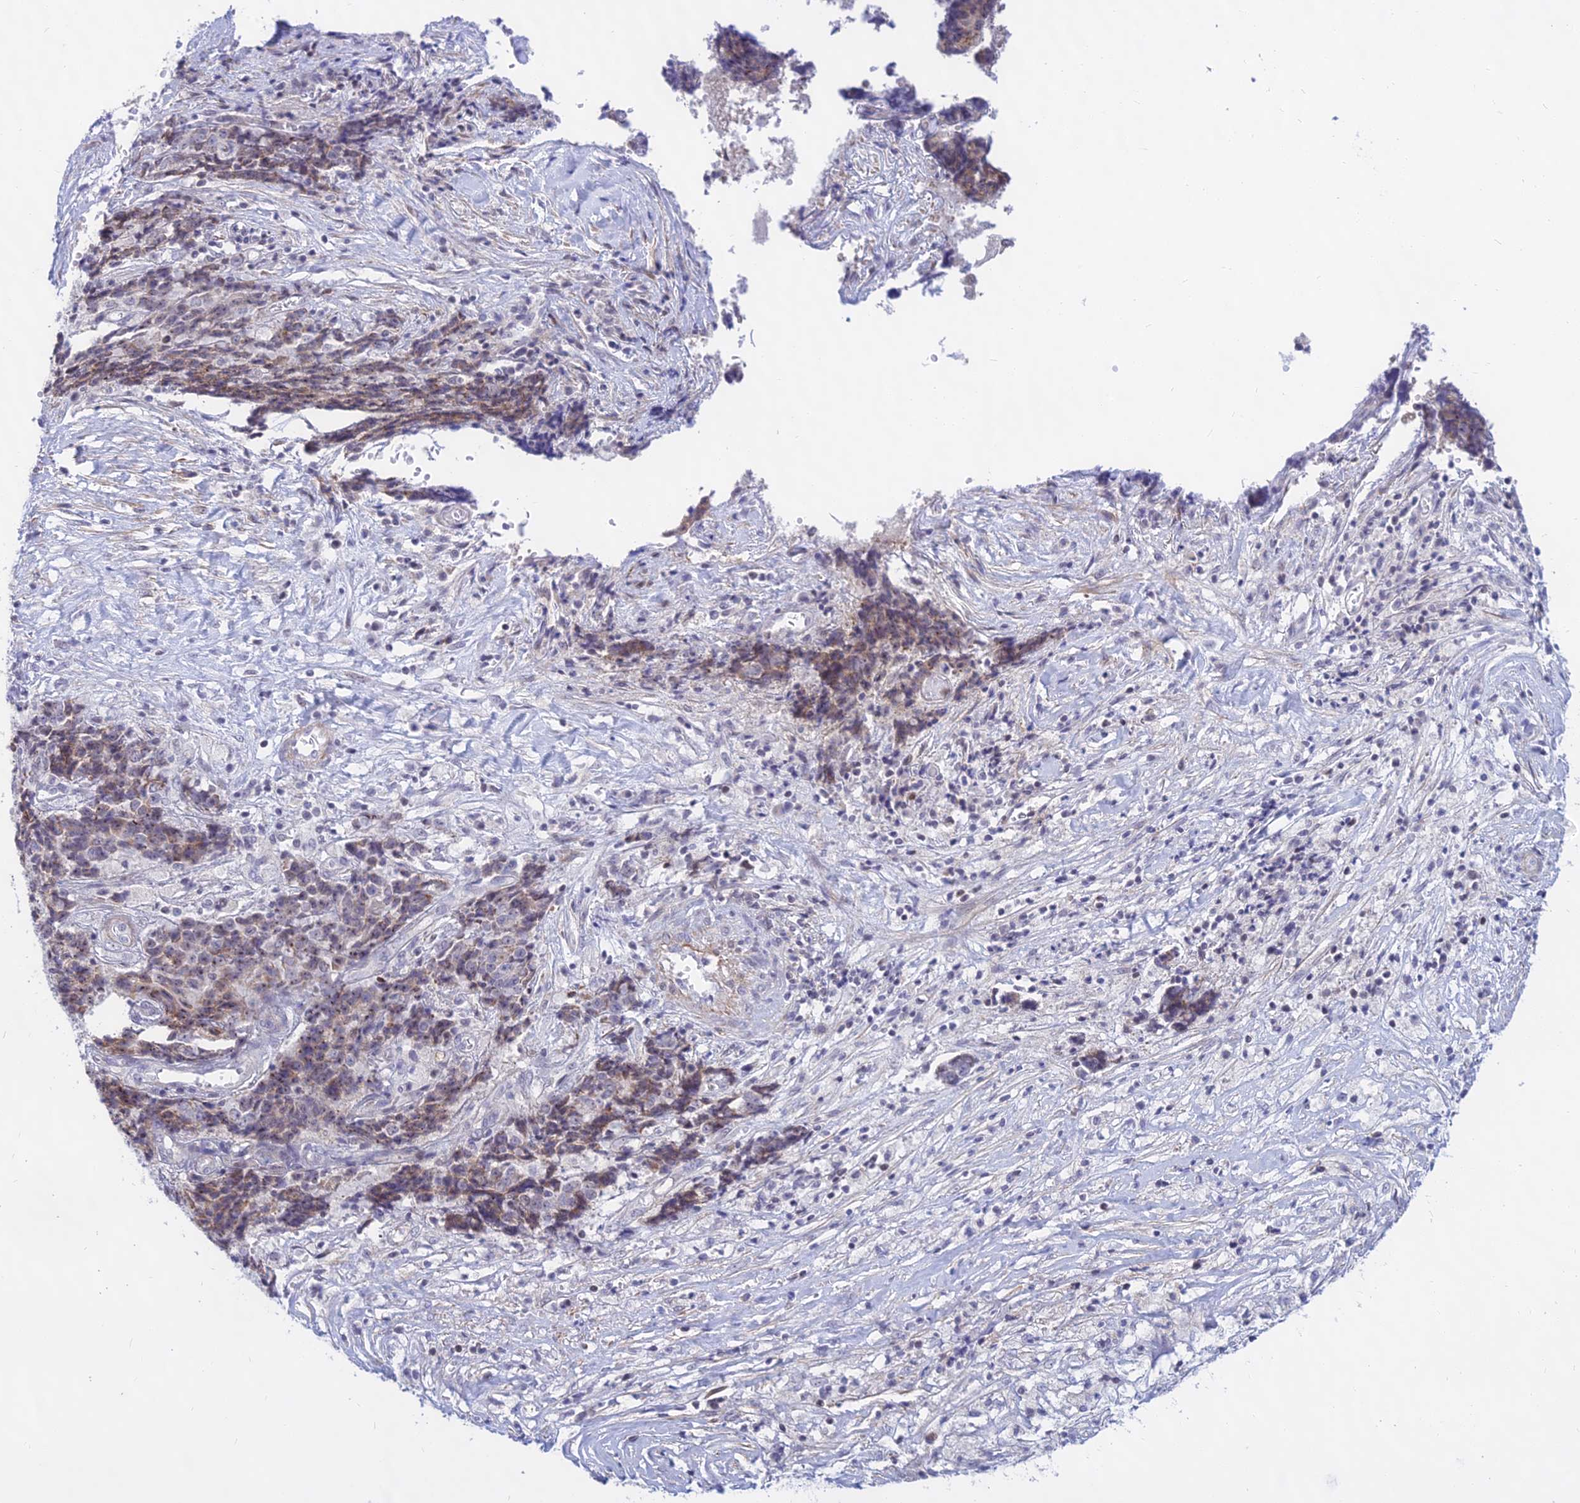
{"staining": {"intensity": "weak", "quantity": "25%-75%", "location": "cytoplasmic/membranous,nuclear"}, "tissue": "ovarian cancer", "cell_type": "Tumor cells", "image_type": "cancer", "snomed": [{"axis": "morphology", "description": "Carcinoma, endometroid"}, {"axis": "topography", "description": "Ovary"}], "caption": "Weak cytoplasmic/membranous and nuclear positivity is appreciated in approximately 25%-75% of tumor cells in ovarian cancer. The staining was performed using DAB (3,3'-diaminobenzidine), with brown indicating positive protein expression. Nuclei are stained blue with hematoxylin.", "gene": "KRR1", "patient": {"sex": "female", "age": 42}}